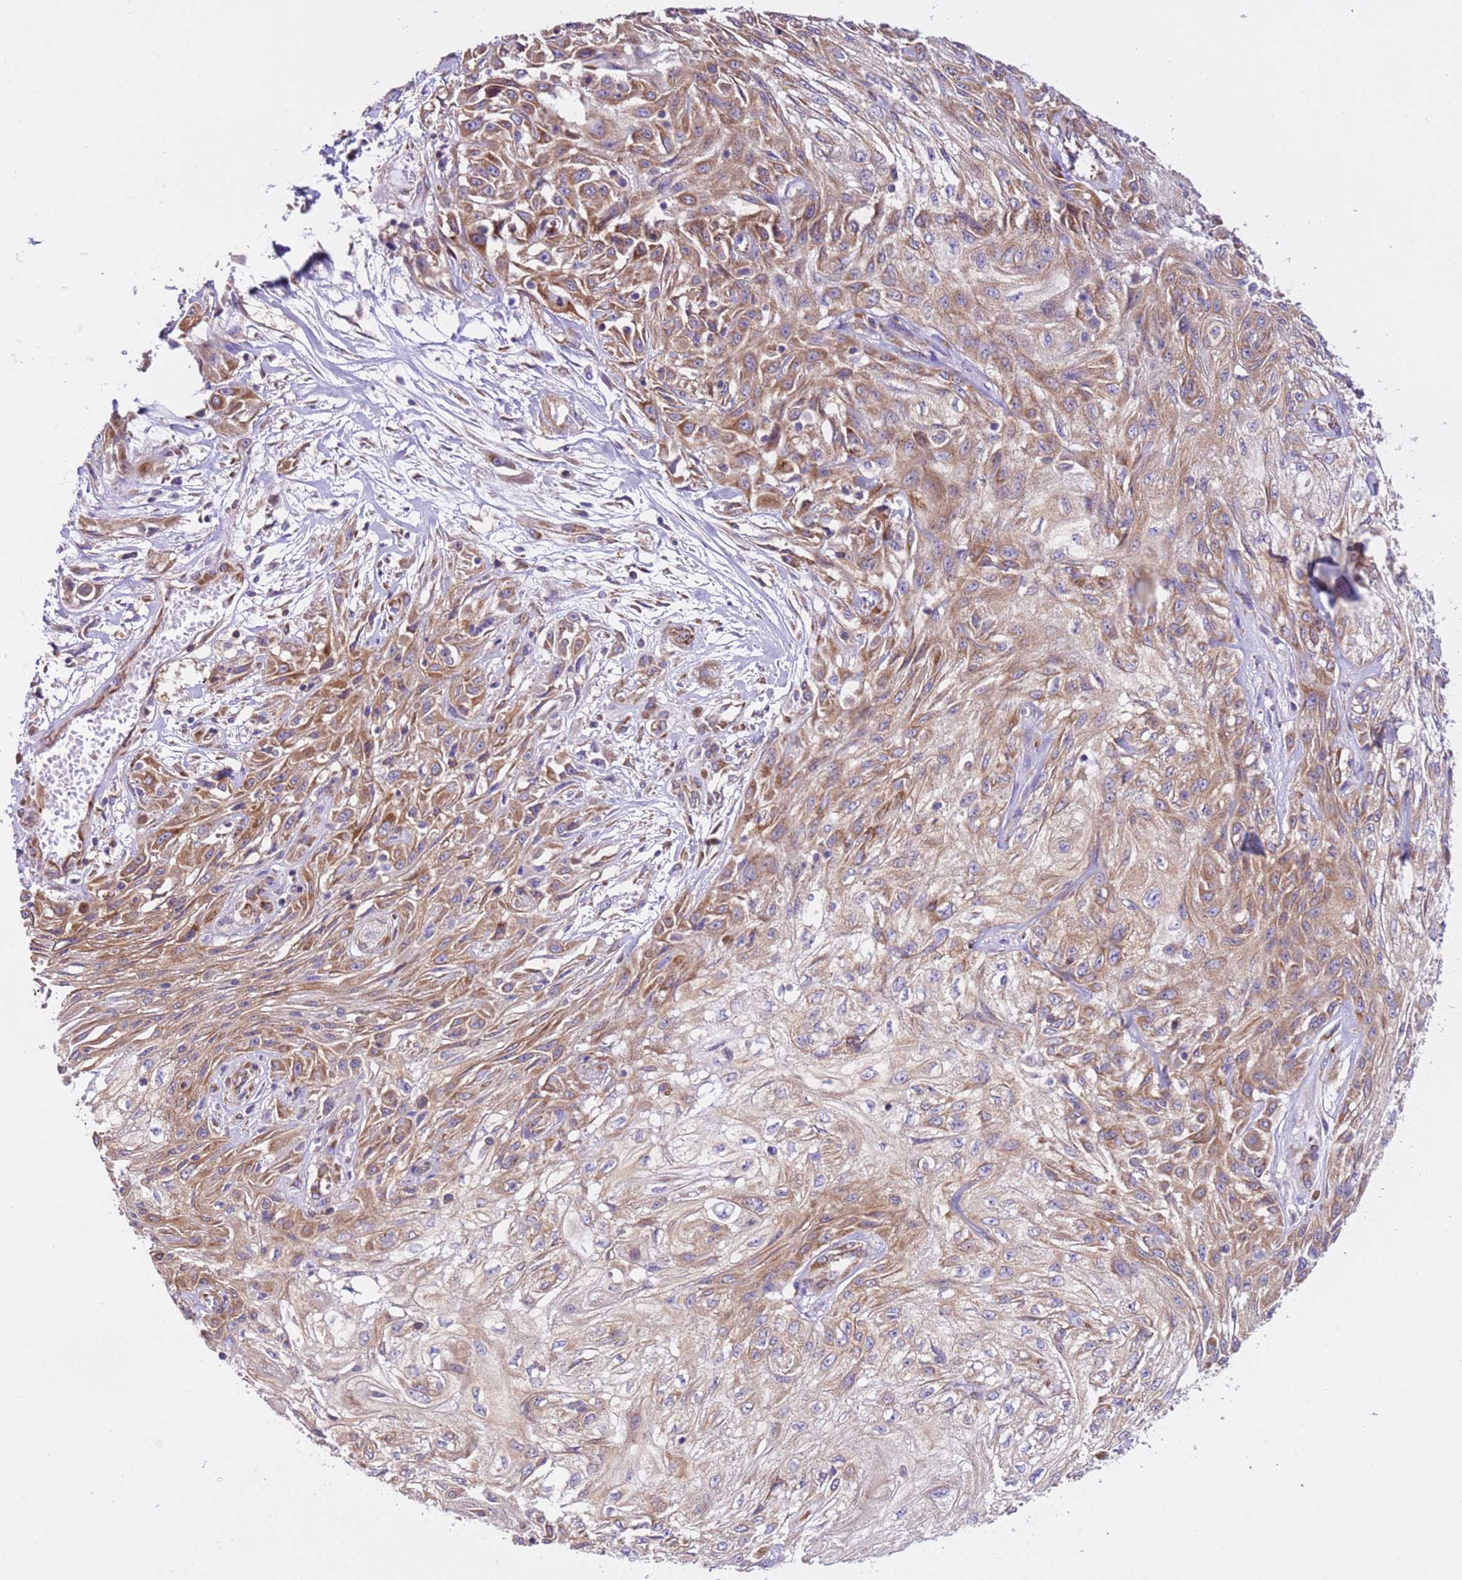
{"staining": {"intensity": "moderate", "quantity": ">75%", "location": "cytoplasmic/membranous"}, "tissue": "skin cancer", "cell_type": "Tumor cells", "image_type": "cancer", "snomed": [{"axis": "morphology", "description": "Squamous cell carcinoma, NOS"}, {"axis": "morphology", "description": "Squamous cell carcinoma, metastatic, NOS"}, {"axis": "topography", "description": "Skin"}, {"axis": "topography", "description": "Lymph node"}], "caption": "High-magnification brightfield microscopy of skin cancer (metastatic squamous cell carcinoma) stained with DAB (brown) and counterstained with hematoxylin (blue). tumor cells exhibit moderate cytoplasmic/membranous positivity is appreciated in approximately>75% of cells. (DAB IHC with brightfield microscopy, high magnification).", "gene": "VARS1", "patient": {"sex": "male", "age": 75}}